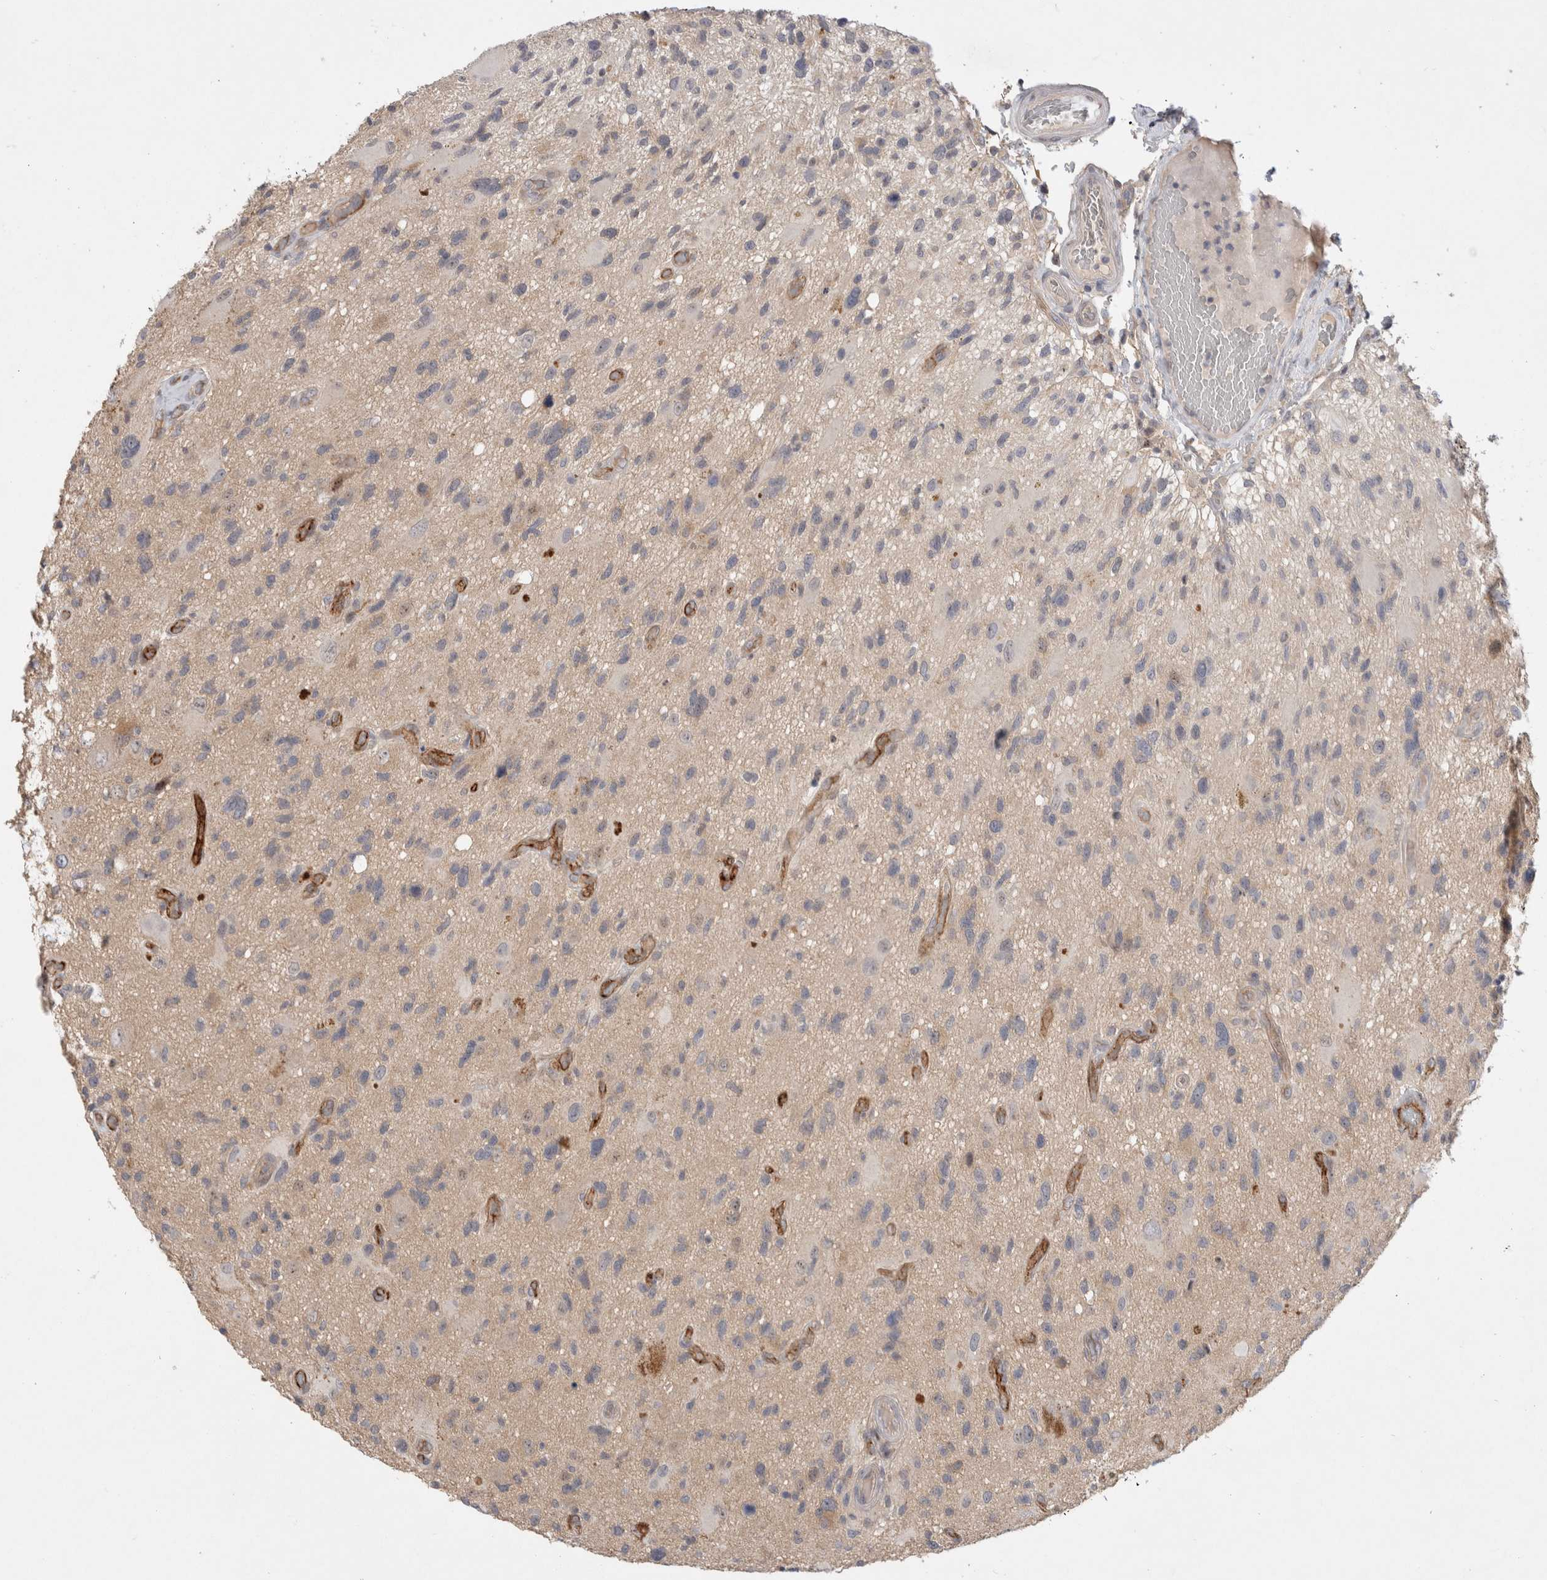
{"staining": {"intensity": "negative", "quantity": "none", "location": "none"}, "tissue": "glioma", "cell_type": "Tumor cells", "image_type": "cancer", "snomed": [{"axis": "morphology", "description": "Glioma, malignant, High grade"}, {"axis": "topography", "description": "Brain"}], "caption": "There is no significant staining in tumor cells of malignant glioma (high-grade). (Immunohistochemistry, brightfield microscopy, high magnification).", "gene": "CERS3", "patient": {"sex": "male", "age": 33}}